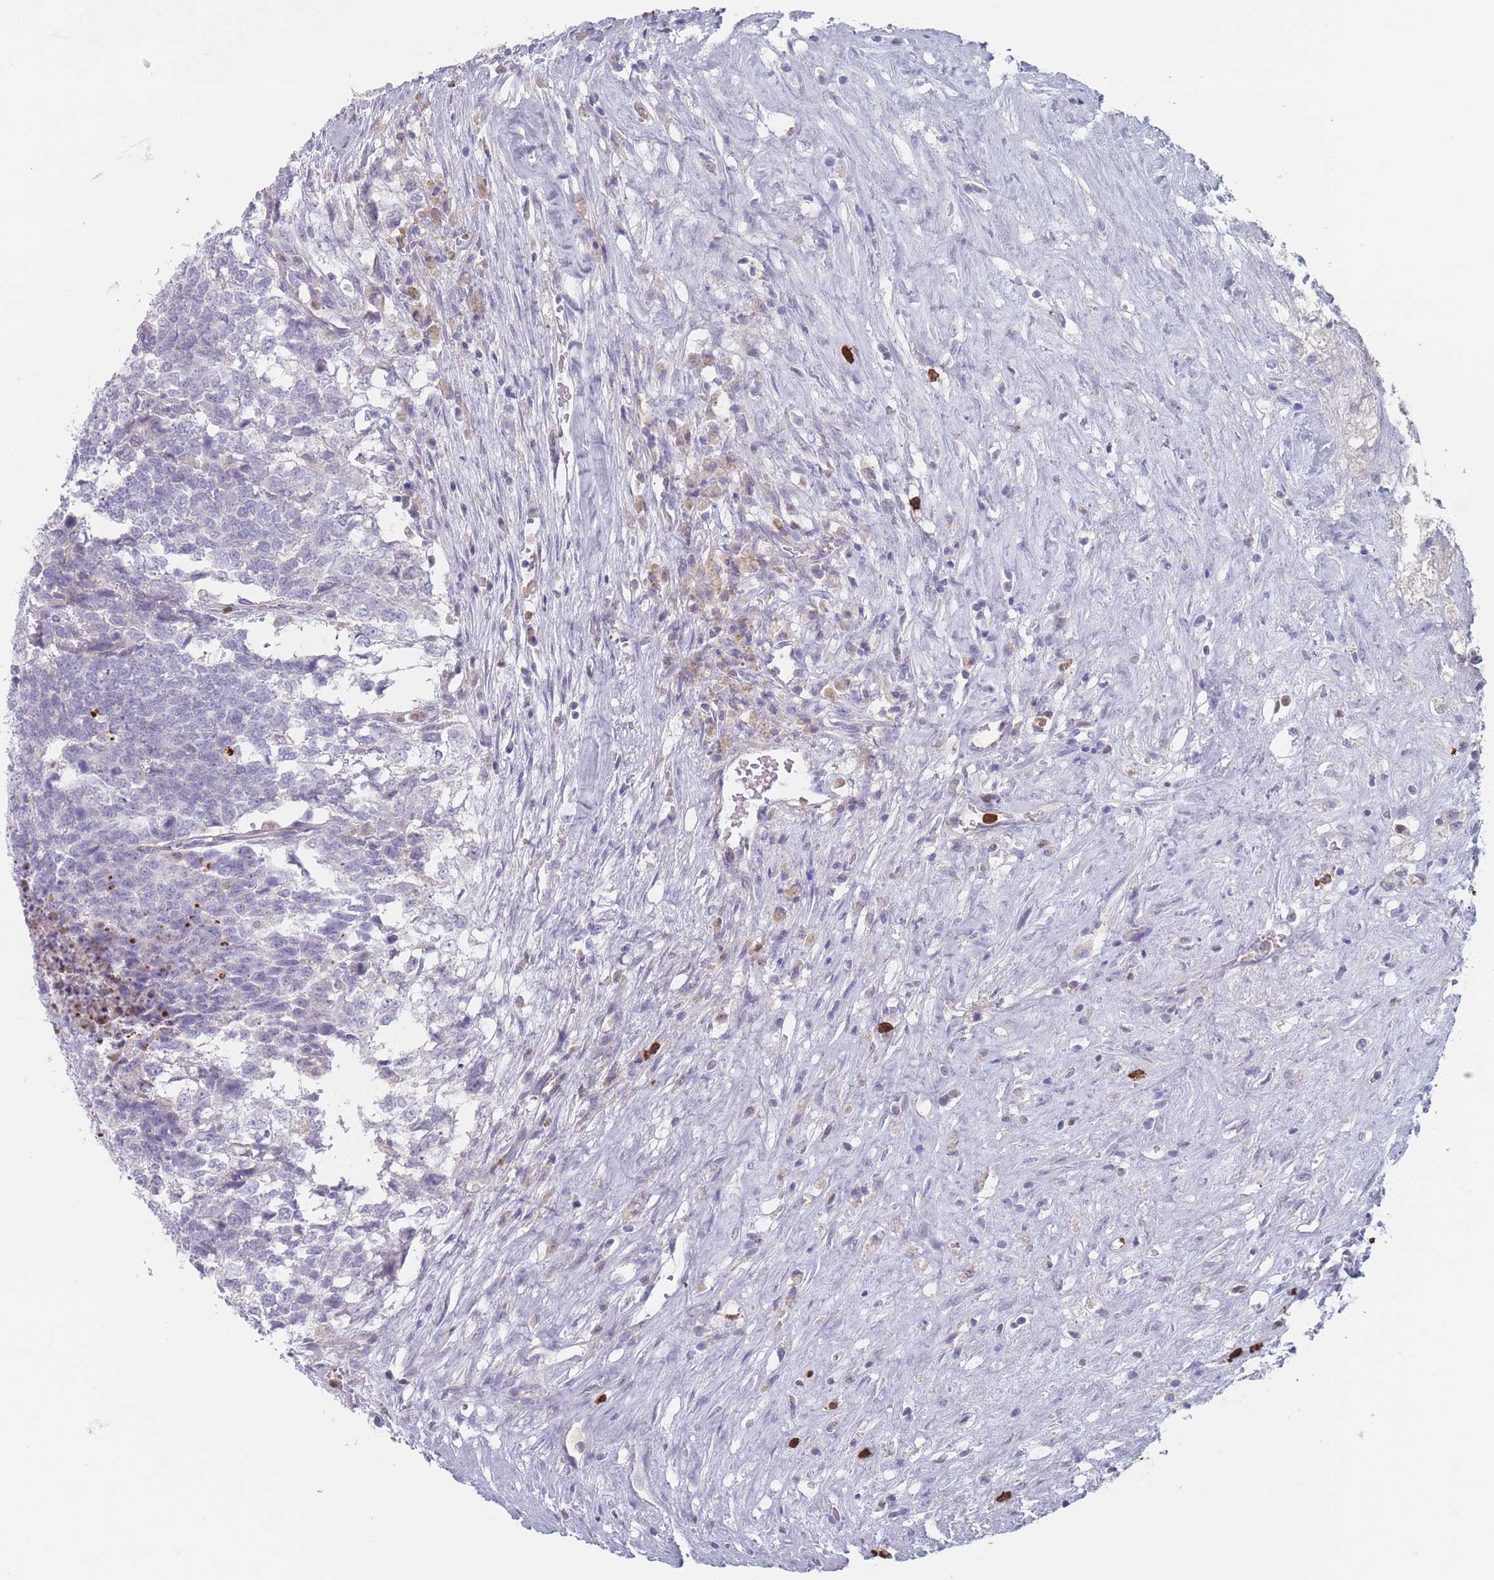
{"staining": {"intensity": "negative", "quantity": "none", "location": "none"}, "tissue": "testis cancer", "cell_type": "Tumor cells", "image_type": "cancer", "snomed": [{"axis": "morphology", "description": "Carcinoma, Embryonal, NOS"}, {"axis": "topography", "description": "Testis"}], "caption": "Immunohistochemistry micrograph of neoplastic tissue: testis cancer stained with DAB (3,3'-diaminobenzidine) displays no significant protein staining in tumor cells.", "gene": "ATP1A3", "patient": {"sex": "male", "age": 23}}